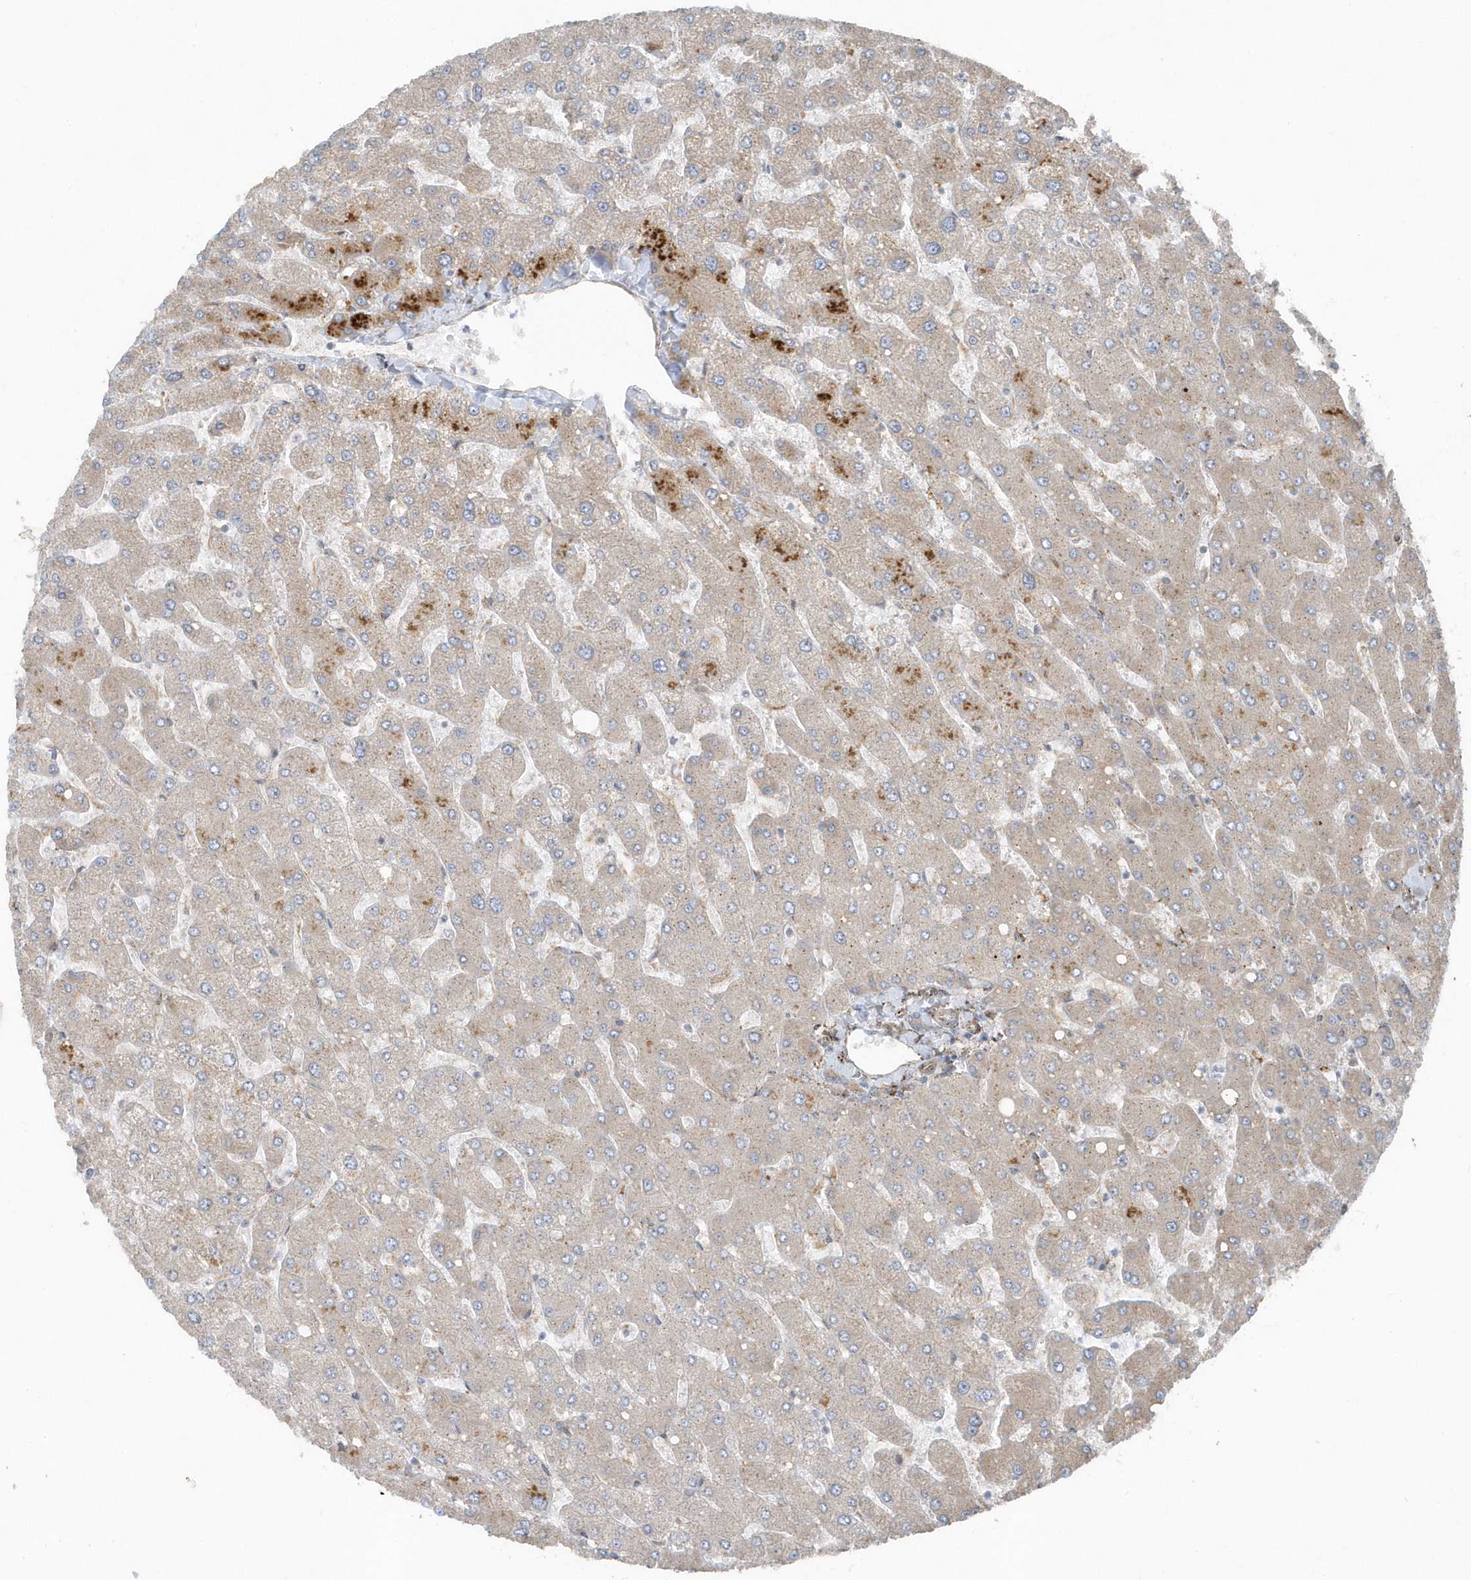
{"staining": {"intensity": "weak", "quantity": "25%-75%", "location": "cytoplasmic/membranous"}, "tissue": "liver", "cell_type": "Cholangiocytes", "image_type": "normal", "snomed": [{"axis": "morphology", "description": "Normal tissue, NOS"}, {"axis": "topography", "description": "Liver"}], "caption": "Immunohistochemical staining of benign liver shows 25%-75% levels of weak cytoplasmic/membranous protein expression in approximately 25%-75% of cholangiocytes.", "gene": "FAM98A", "patient": {"sex": "male", "age": 55}}